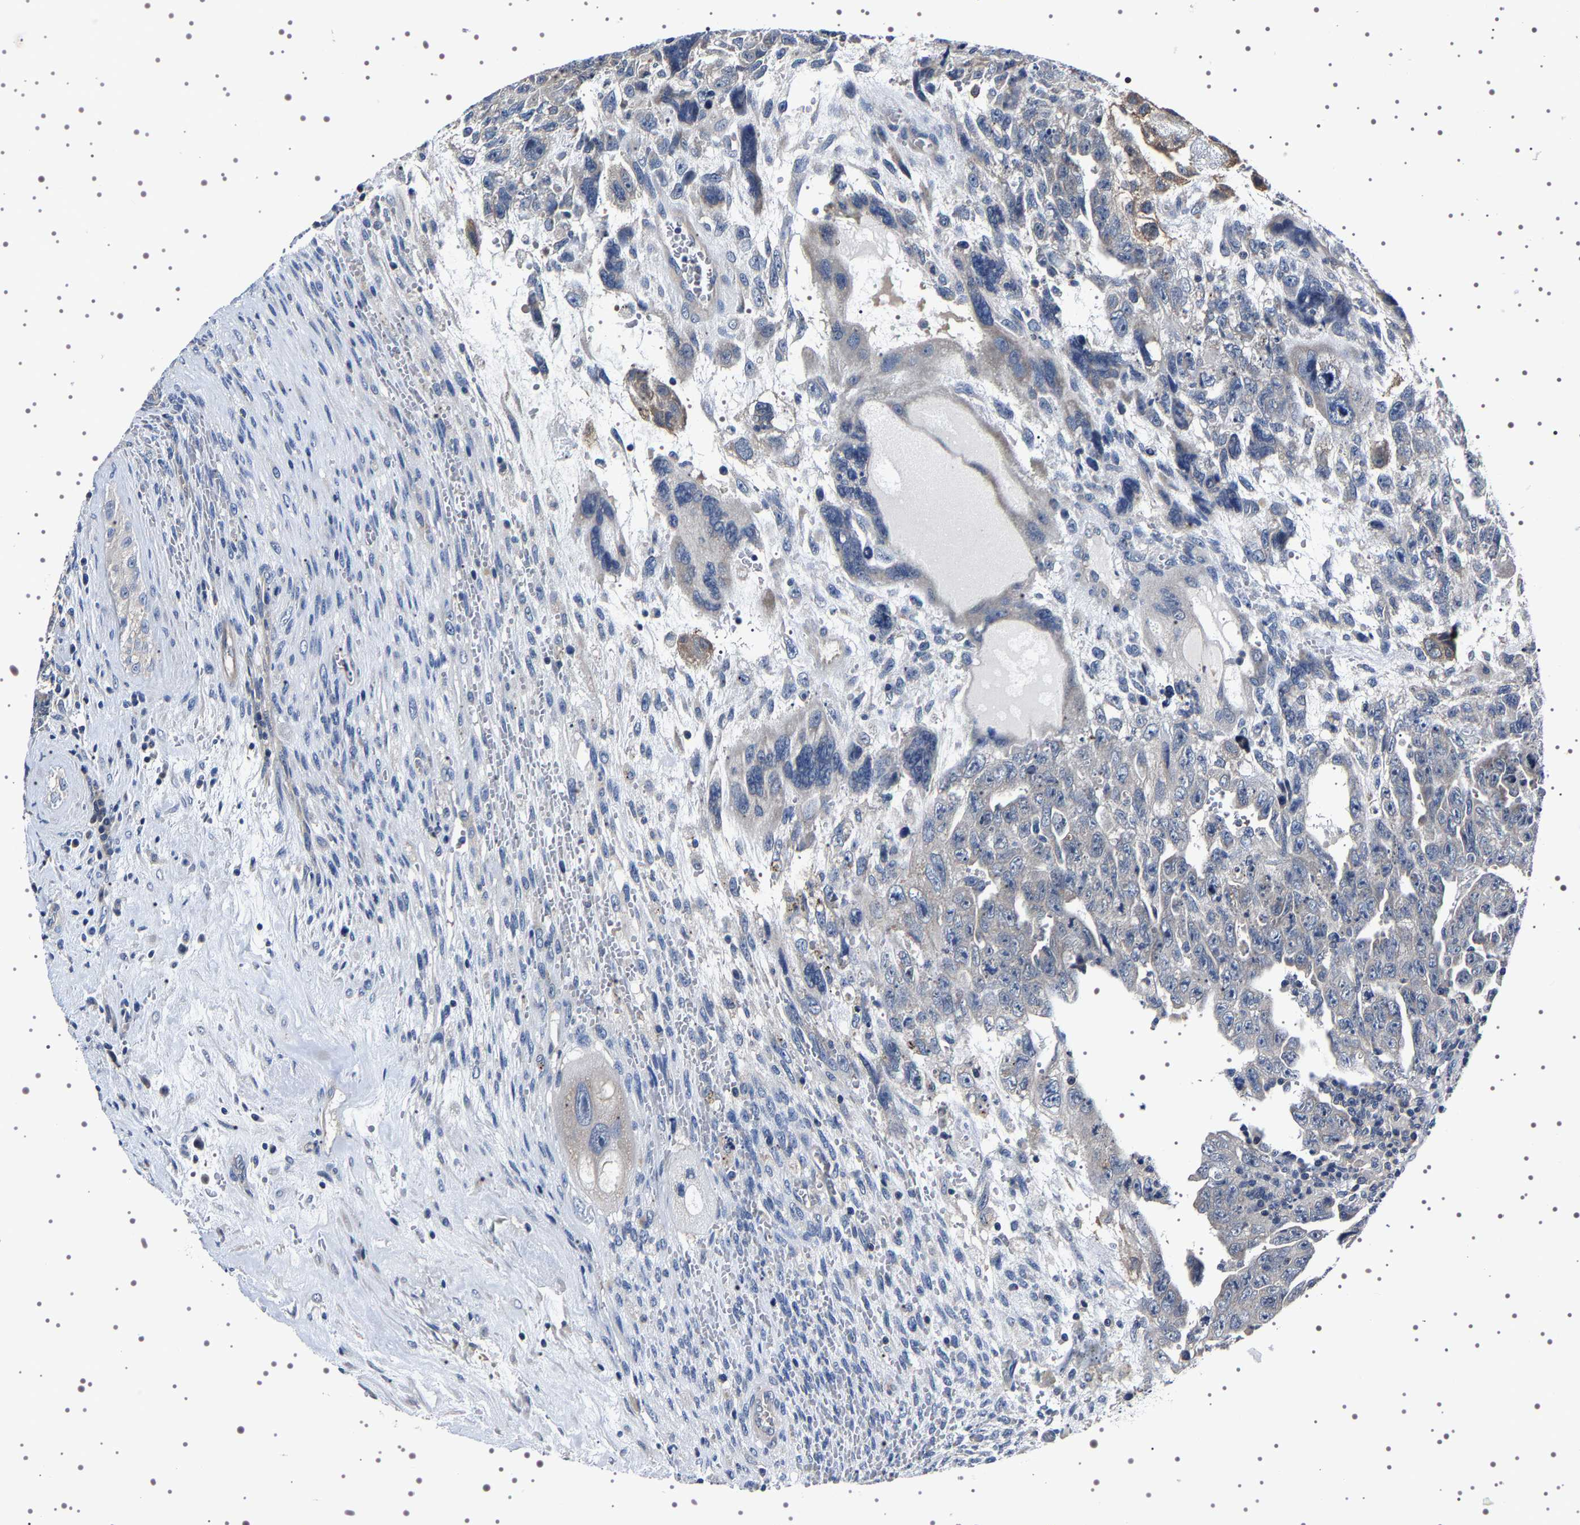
{"staining": {"intensity": "weak", "quantity": "<25%", "location": "cytoplasmic/membranous"}, "tissue": "testis cancer", "cell_type": "Tumor cells", "image_type": "cancer", "snomed": [{"axis": "morphology", "description": "Carcinoma, Embryonal, NOS"}, {"axis": "topography", "description": "Testis"}], "caption": "This is an immunohistochemistry (IHC) image of human testis cancer. There is no staining in tumor cells.", "gene": "TARBP1", "patient": {"sex": "male", "age": 28}}